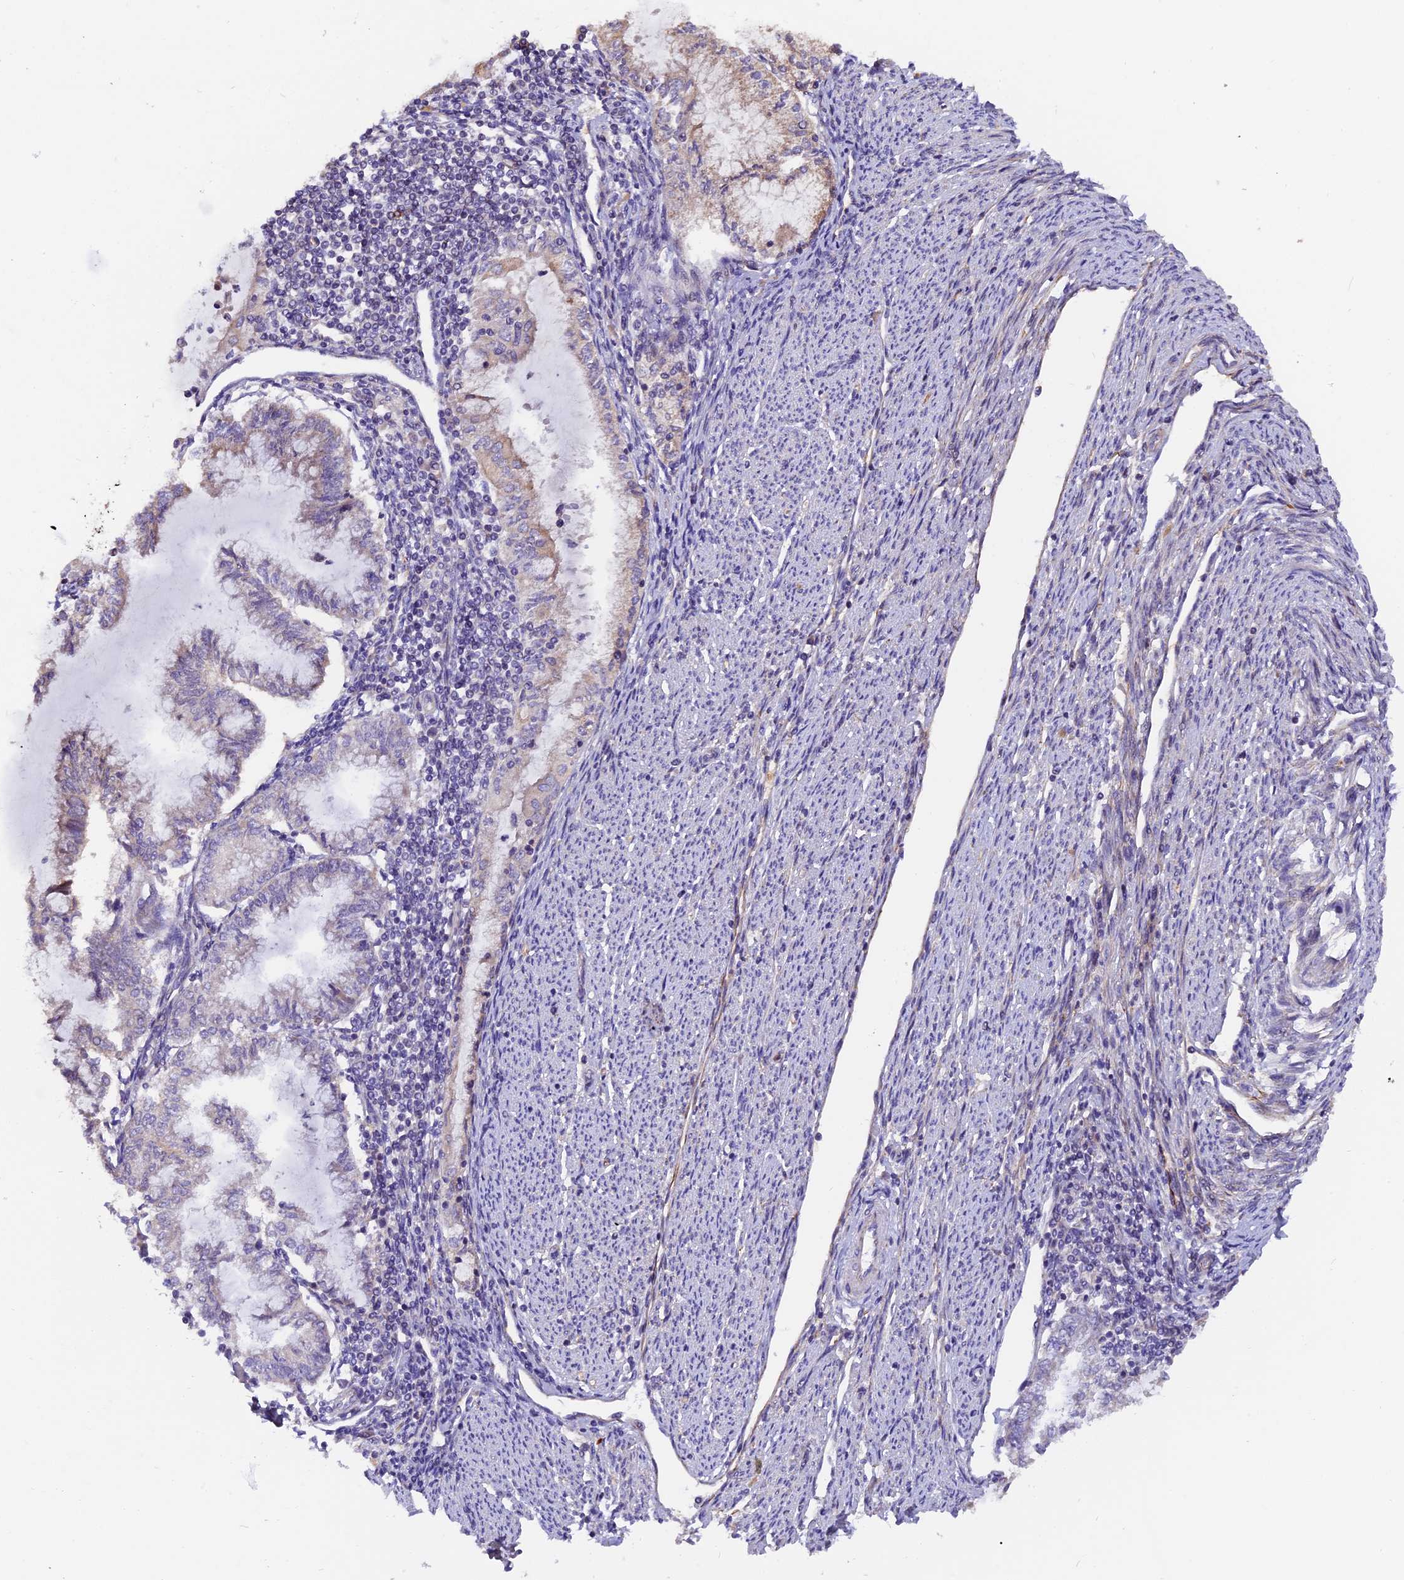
{"staining": {"intensity": "weak", "quantity": "<25%", "location": "cytoplasmic/membranous"}, "tissue": "endometrial cancer", "cell_type": "Tumor cells", "image_type": "cancer", "snomed": [{"axis": "morphology", "description": "Adenocarcinoma, NOS"}, {"axis": "topography", "description": "Endometrium"}], "caption": "This is an IHC image of endometrial adenocarcinoma. There is no expression in tumor cells.", "gene": "TRMT1", "patient": {"sex": "female", "age": 79}}